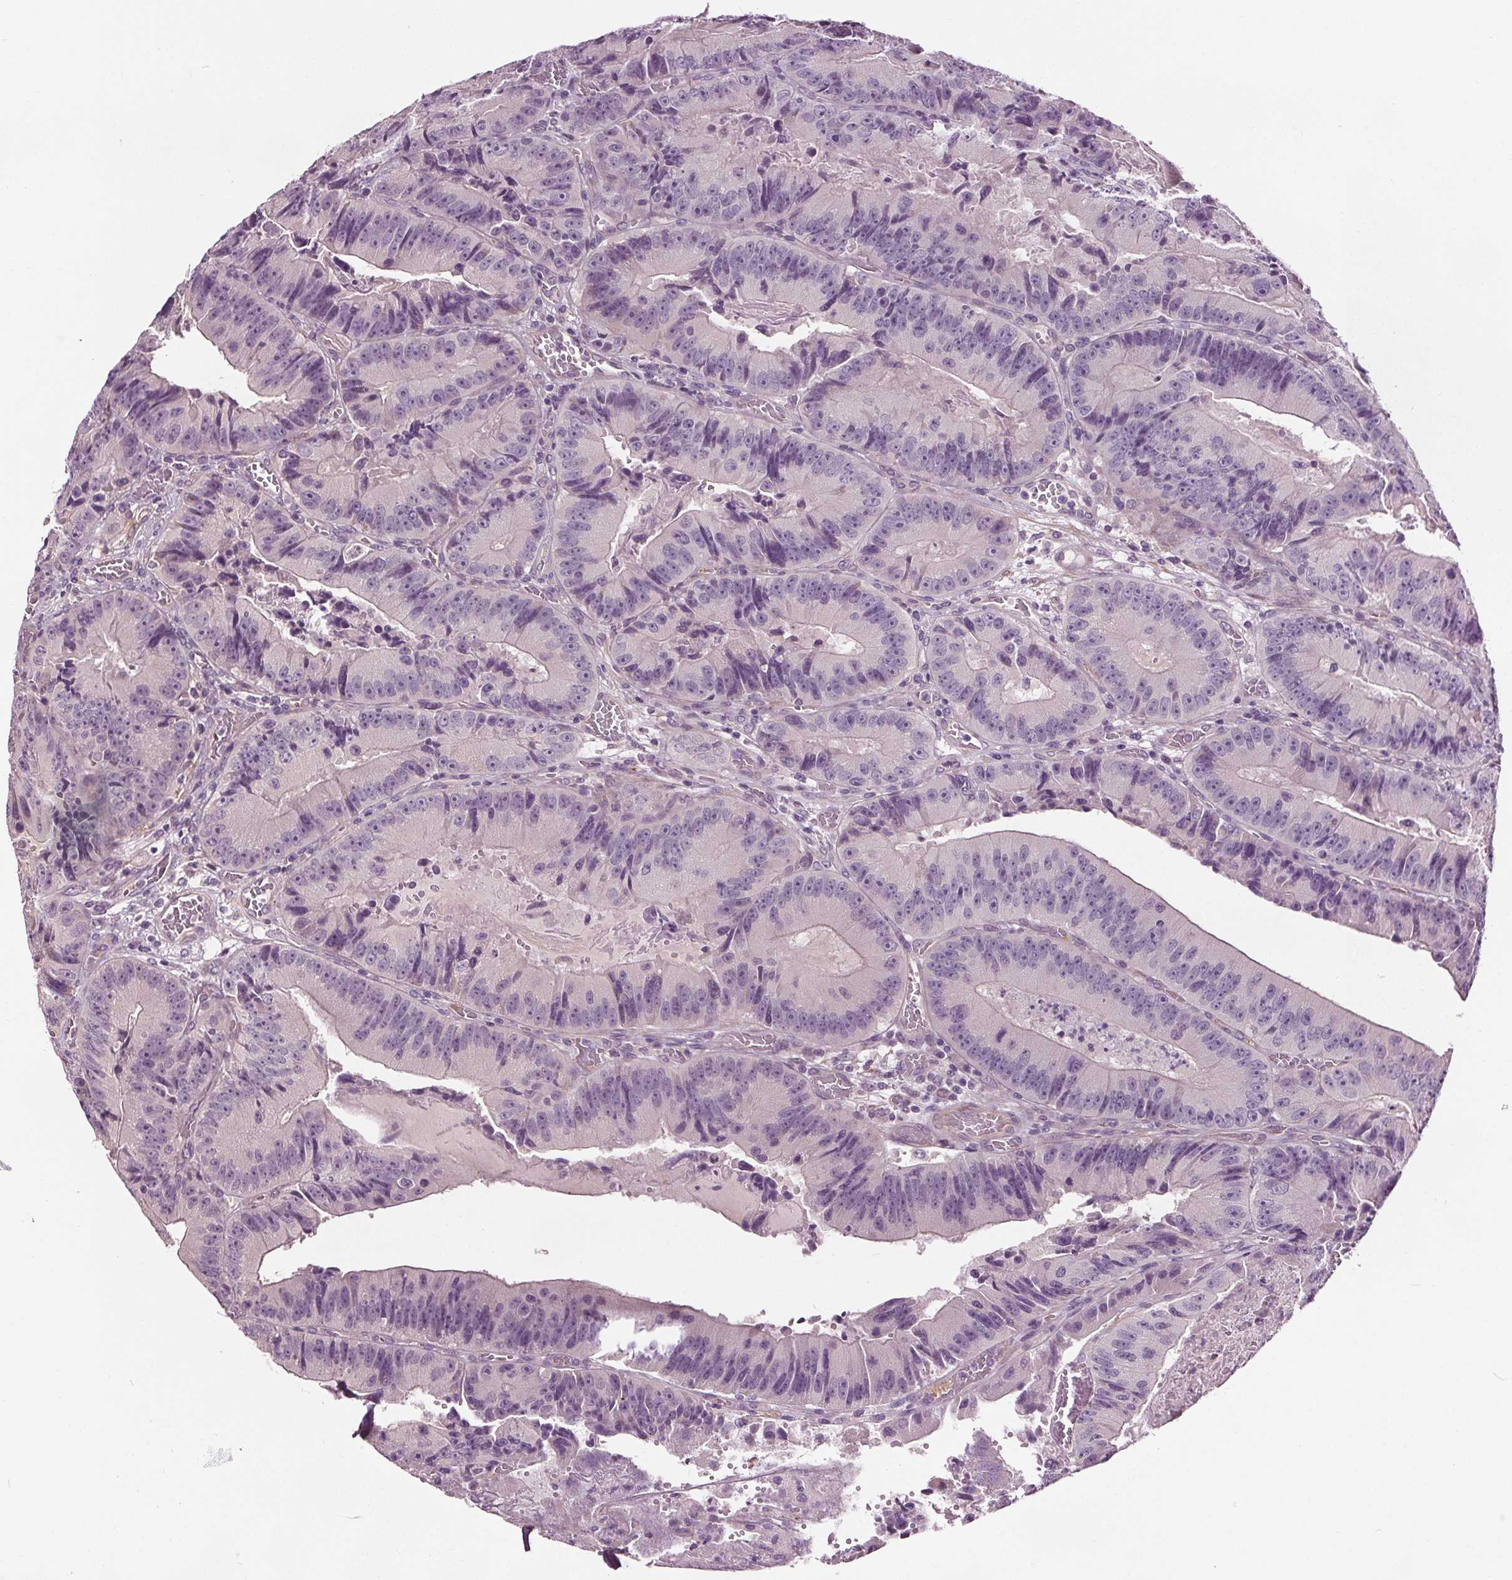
{"staining": {"intensity": "negative", "quantity": "none", "location": "none"}, "tissue": "colorectal cancer", "cell_type": "Tumor cells", "image_type": "cancer", "snomed": [{"axis": "morphology", "description": "Adenocarcinoma, NOS"}, {"axis": "topography", "description": "Colon"}], "caption": "Protein analysis of adenocarcinoma (colorectal) displays no significant staining in tumor cells.", "gene": "RASA1", "patient": {"sex": "female", "age": 86}}